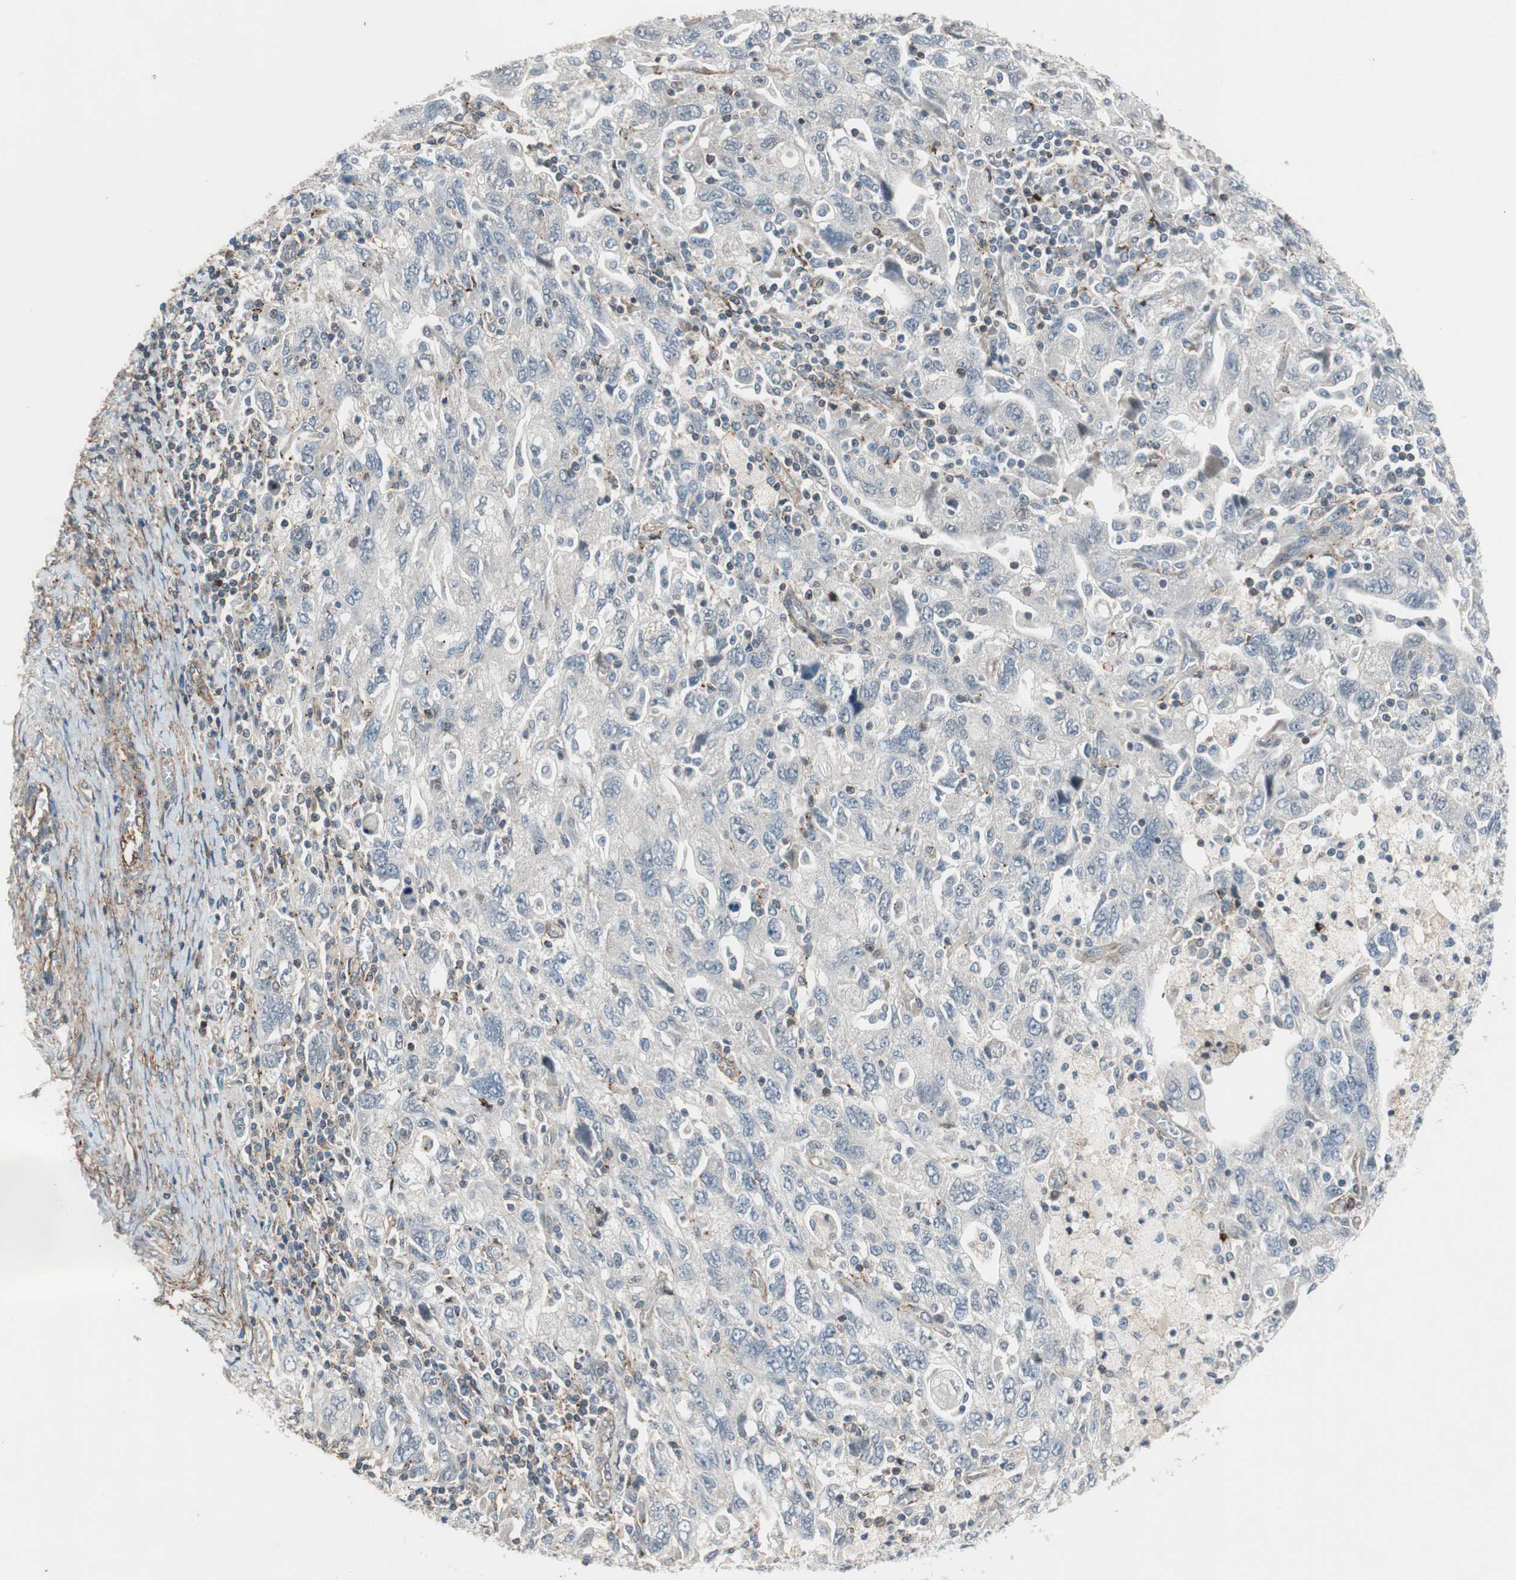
{"staining": {"intensity": "negative", "quantity": "none", "location": "none"}, "tissue": "ovarian cancer", "cell_type": "Tumor cells", "image_type": "cancer", "snomed": [{"axis": "morphology", "description": "Carcinoma, NOS"}, {"axis": "morphology", "description": "Cystadenocarcinoma, serous, NOS"}, {"axis": "topography", "description": "Ovary"}], "caption": "Tumor cells show no significant protein expression in ovarian carcinoma. (Stains: DAB (3,3'-diaminobenzidine) immunohistochemistry with hematoxylin counter stain, Microscopy: brightfield microscopy at high magnification).", "gene": "GRHL1", "patient": {"sex": "female", "age": 69}}